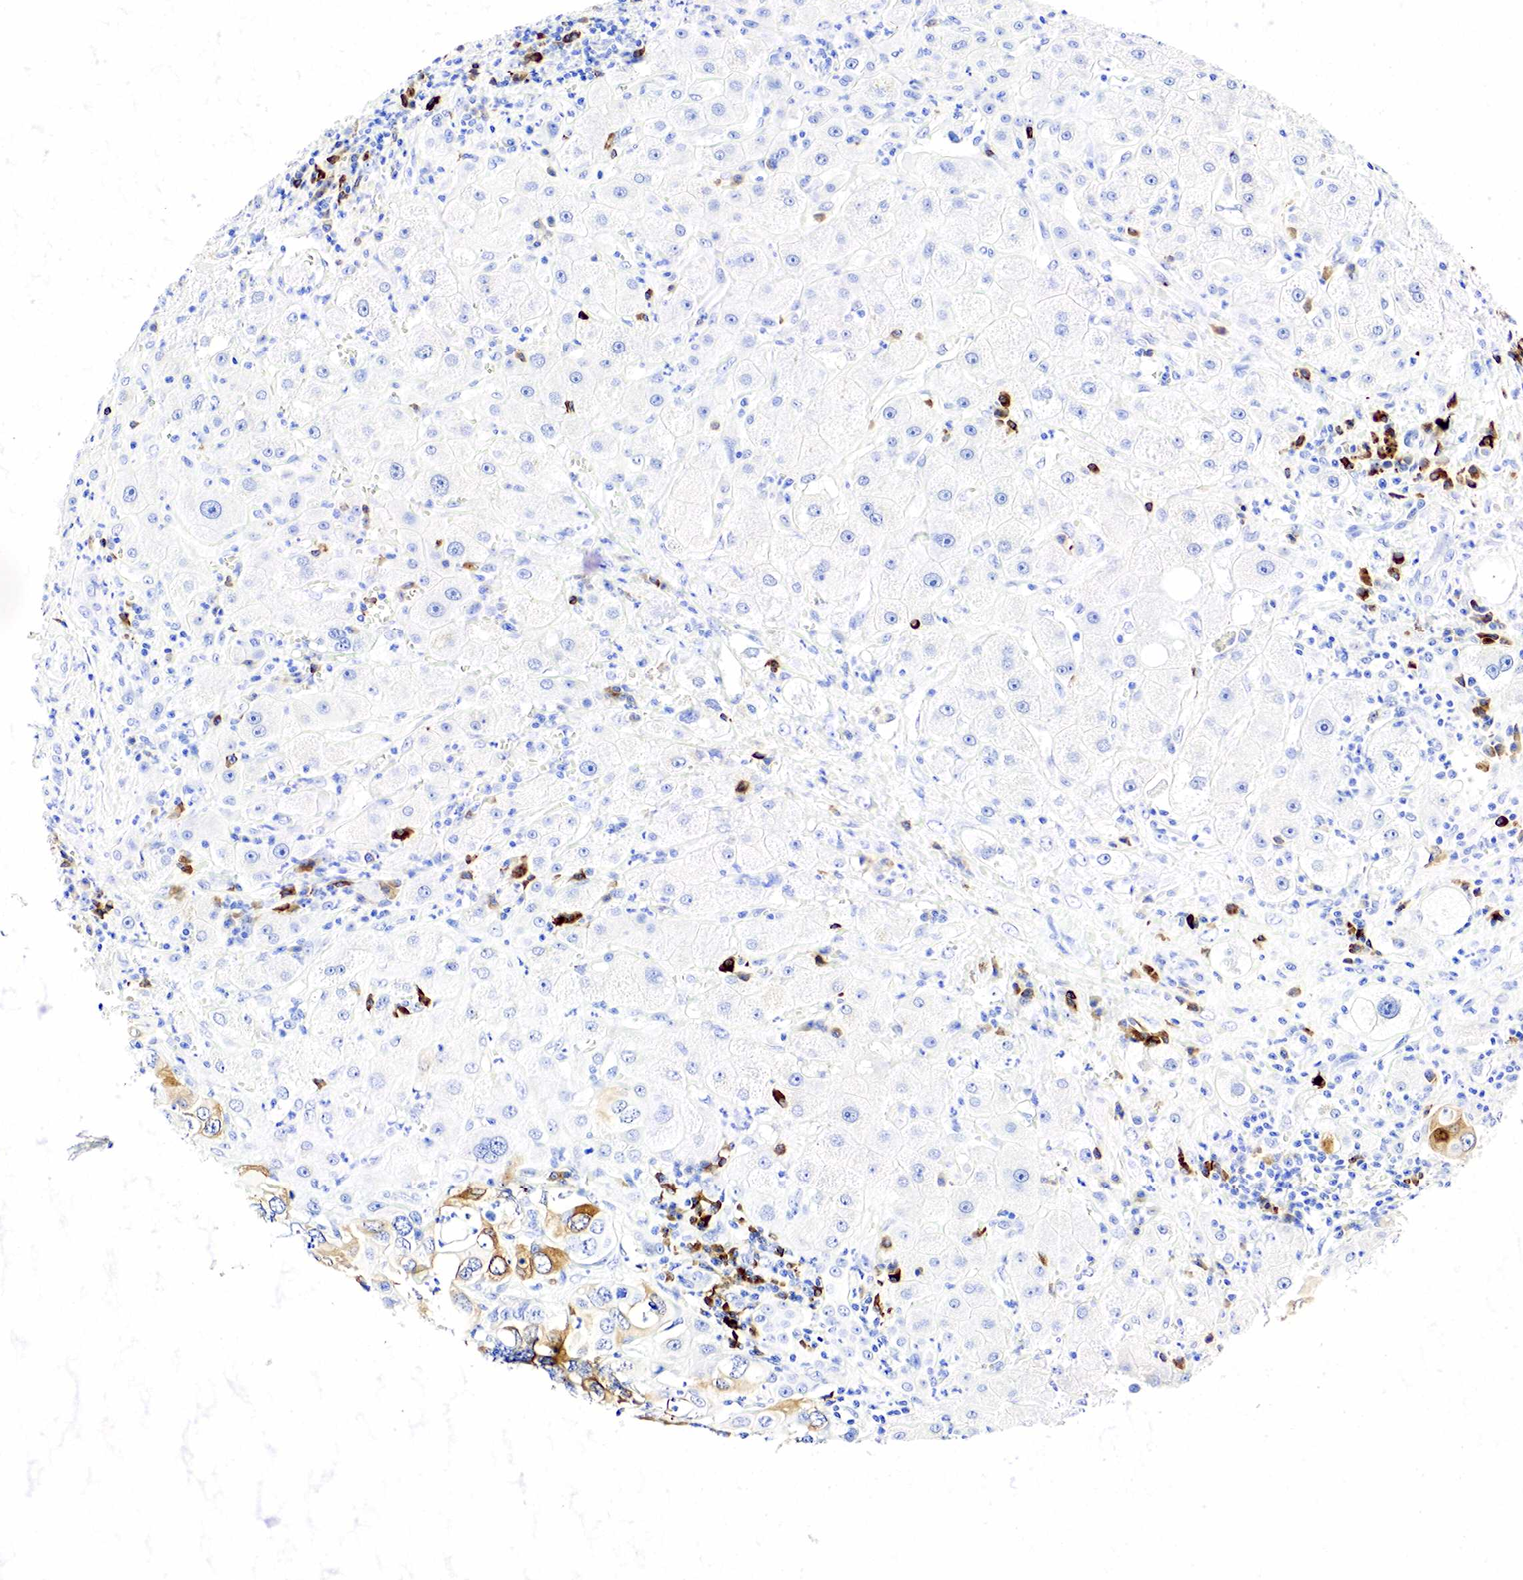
{"staining": {"intensity": "negative", "quantity": "none", "location": "none"}, "tissue": "liver cancer", "cell_type": "Tumor cells", "image_type": "cancer", "snomed": [{"axis": "morphology", "description": "Cholangiocarcinoma"}, {"axis": "topography", "description": "Liver"}], "caption": "This photomicrograph is of liver cancer (cholangiocarcinoma) stained with IHC to label a protein in brown with the nuclei are counter-stained blue. There is no expression in tumor cells.", "gene": "CD79A", "patient": {"sex": "female", "age": 79}}